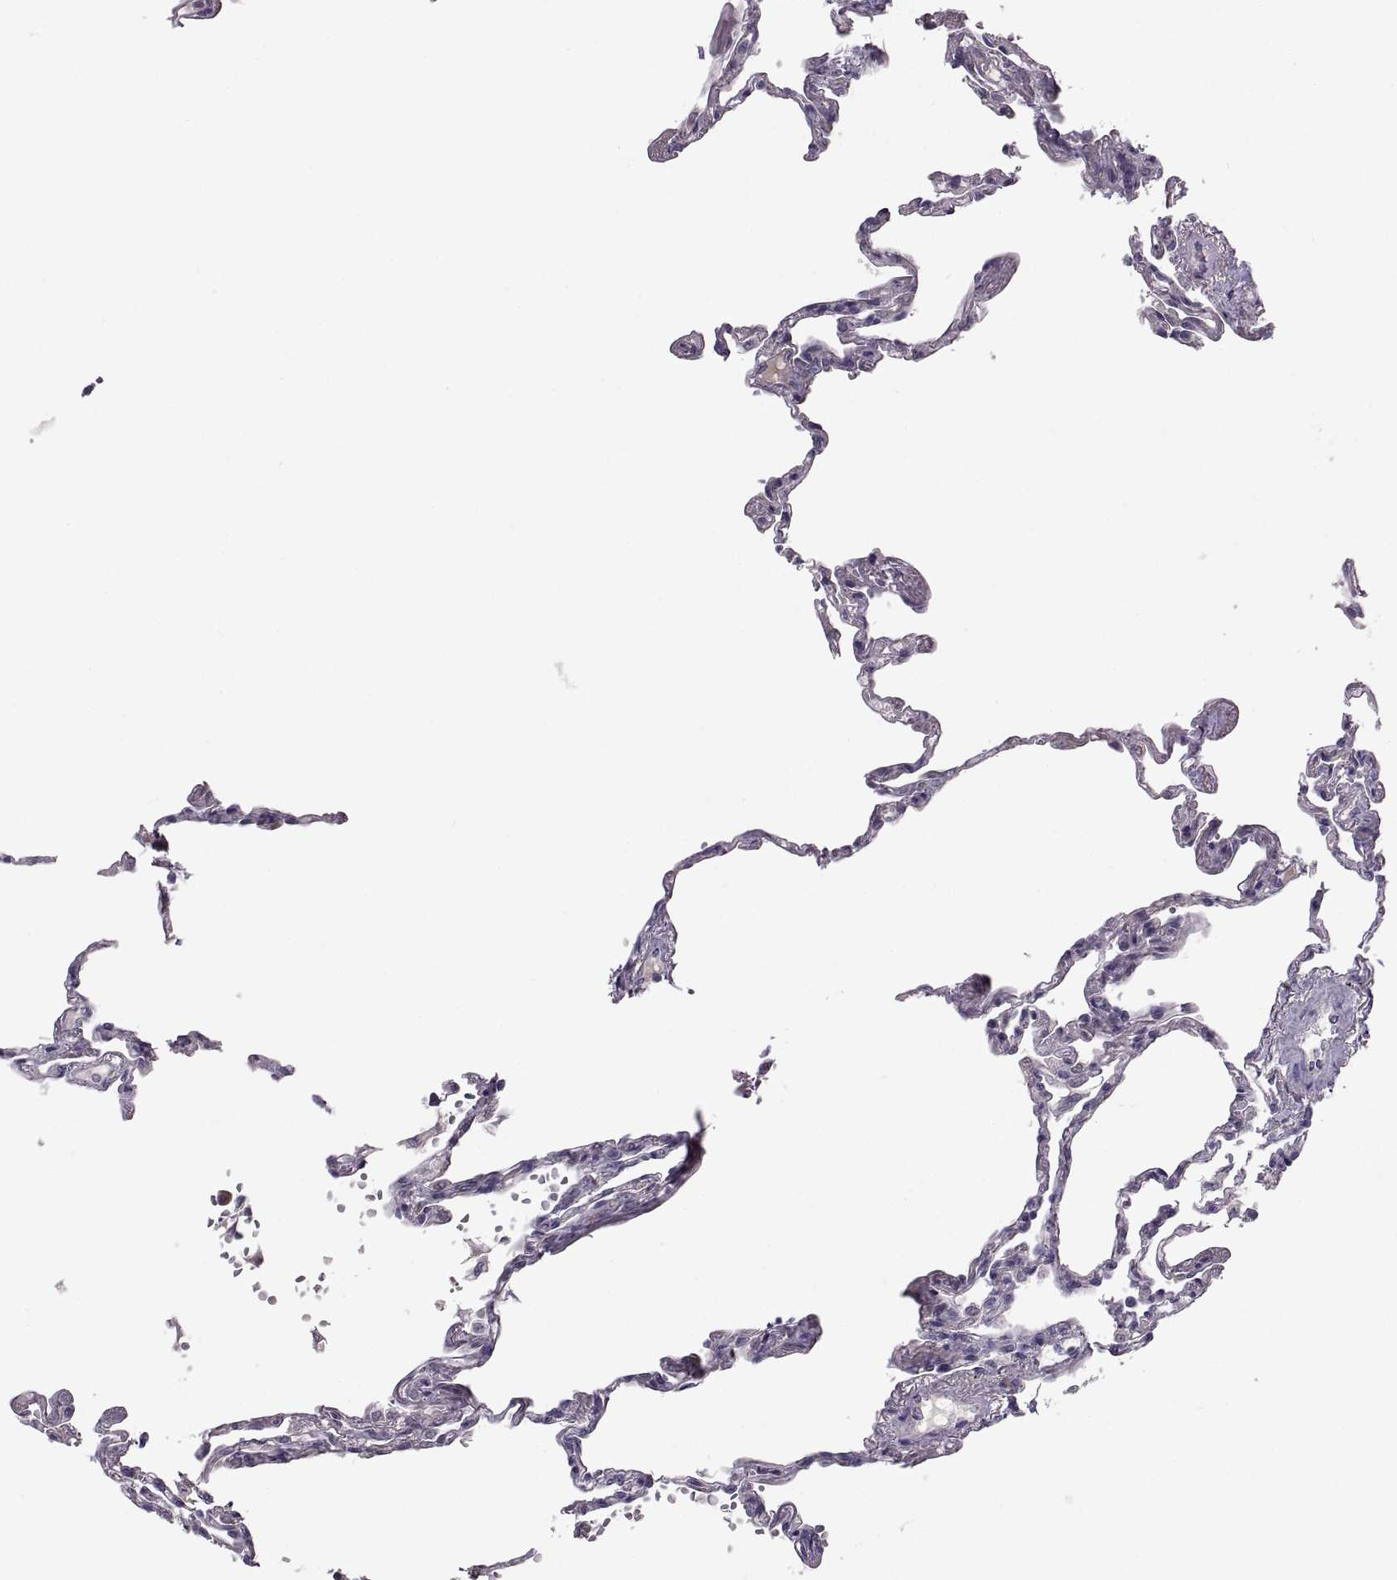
{"staining": {"intensity": "negative", "quantity": "none", "location": "none"}, "tissue": "lung", "cell_type": "Alveolar cells", "image_type": "normal", "snomed": [{"axis": "morphology", "description": "Normal tissue, NOS"}, {"axis": "topography", "description": "Lung"}], "caption": "Immunohistochemistry (IHC) of normal lung reveals no positivity in alveolar cells. (Immunohistochemistry (IHC), brightfield microscopy, high magnification).", "gene": "ACSBG2", "patient": {"sex": "male", "age": 78}}